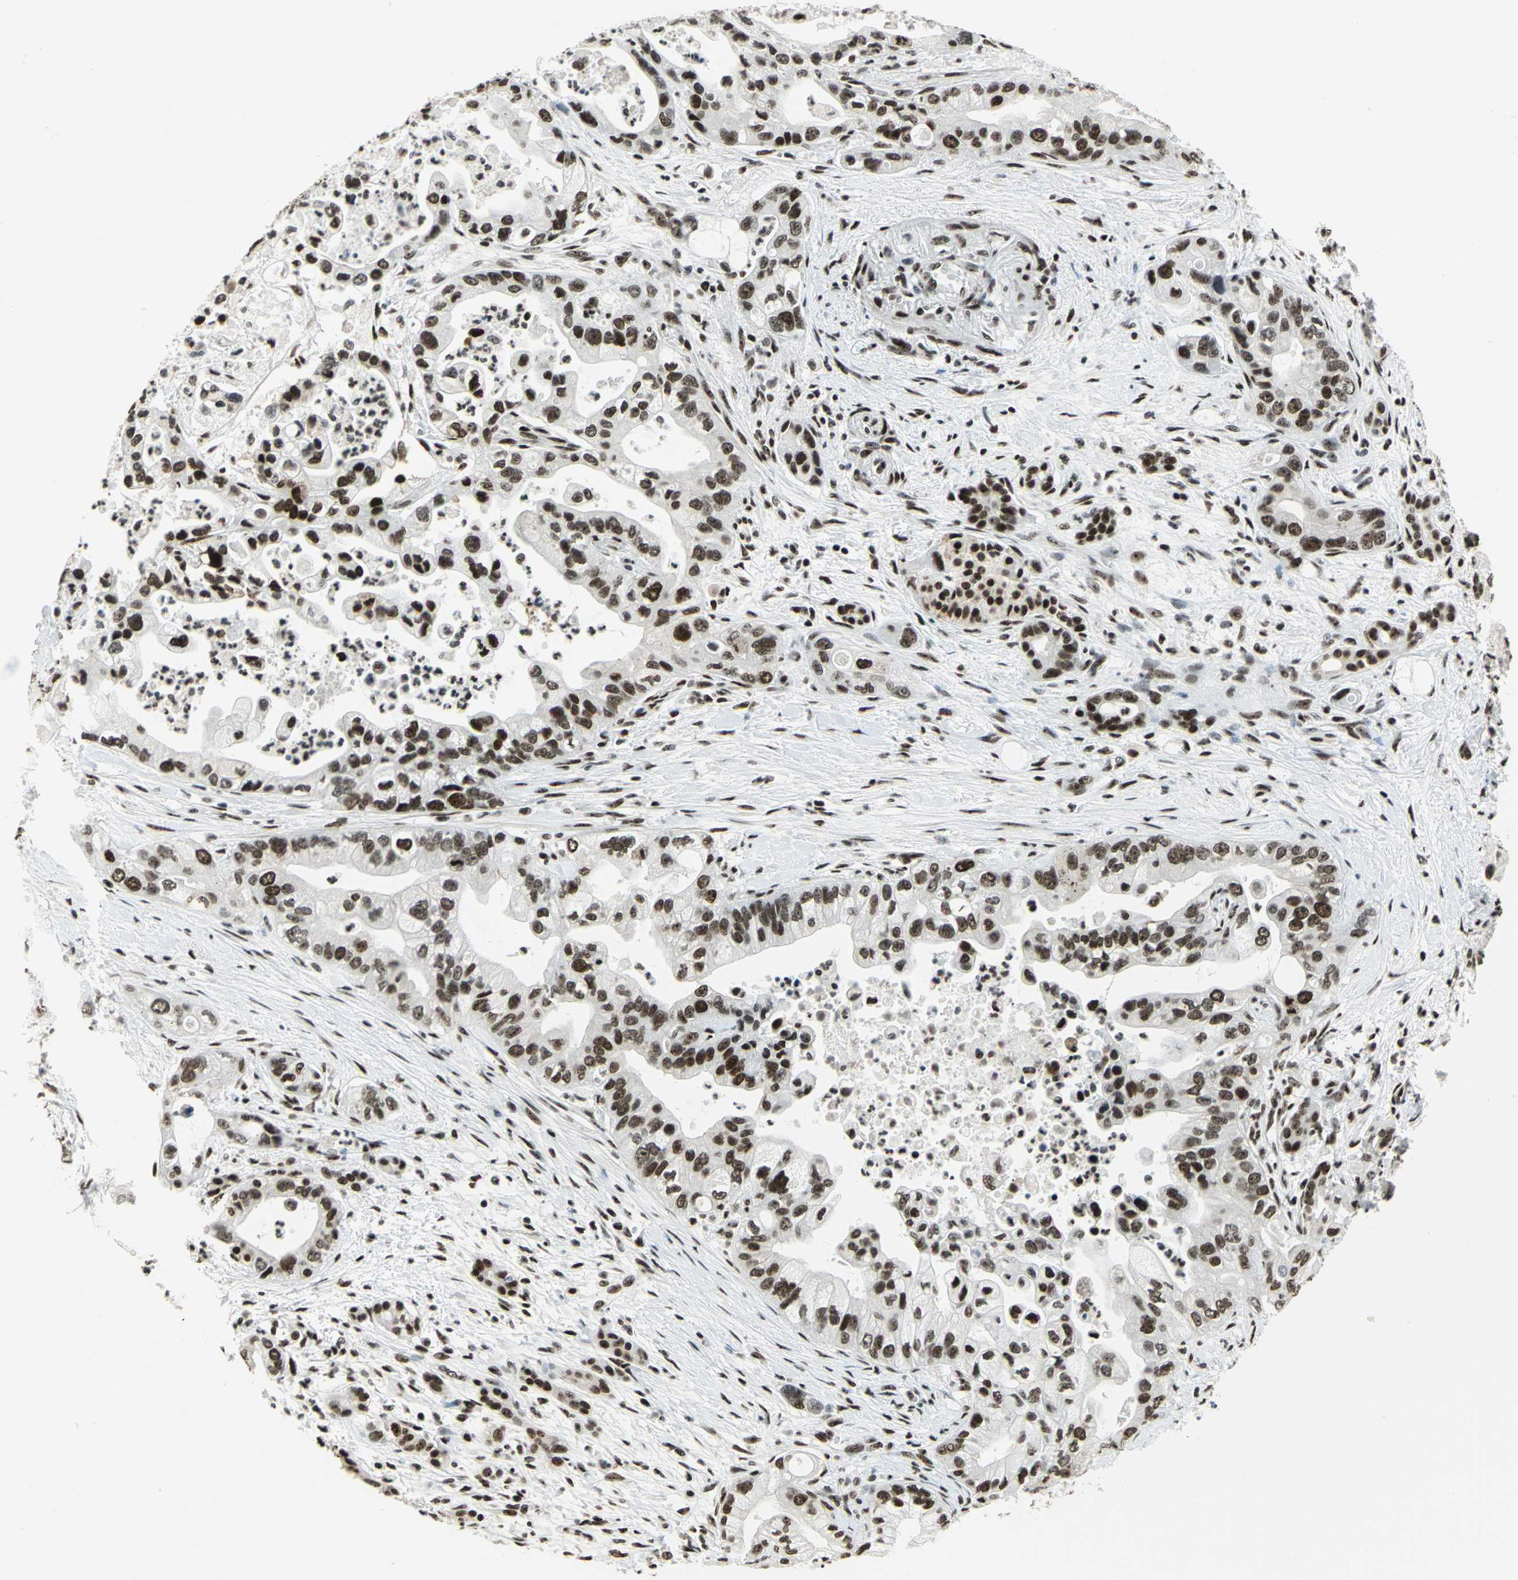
{"staining": {"intensity": "strong", "quantity": ">75%", "location": "nuclear"}, "tissue": "pancreatic cancer", "cell_type": "Tumor cells", "image_type": "cancer", "snomed": [{"axis": "morphology", "description": "Adenocarcinoma, NOS"}, {"axis": "topography", "description": "Pancreas"}], "caption": "Brown immunohistochemical staining in pancreatic cancer (adenocarcinoma) shows strong nuclear staining in about >75% of tumor cells.", "gene": "UBTF", "patient": {"sex": "male", "age": 70}}